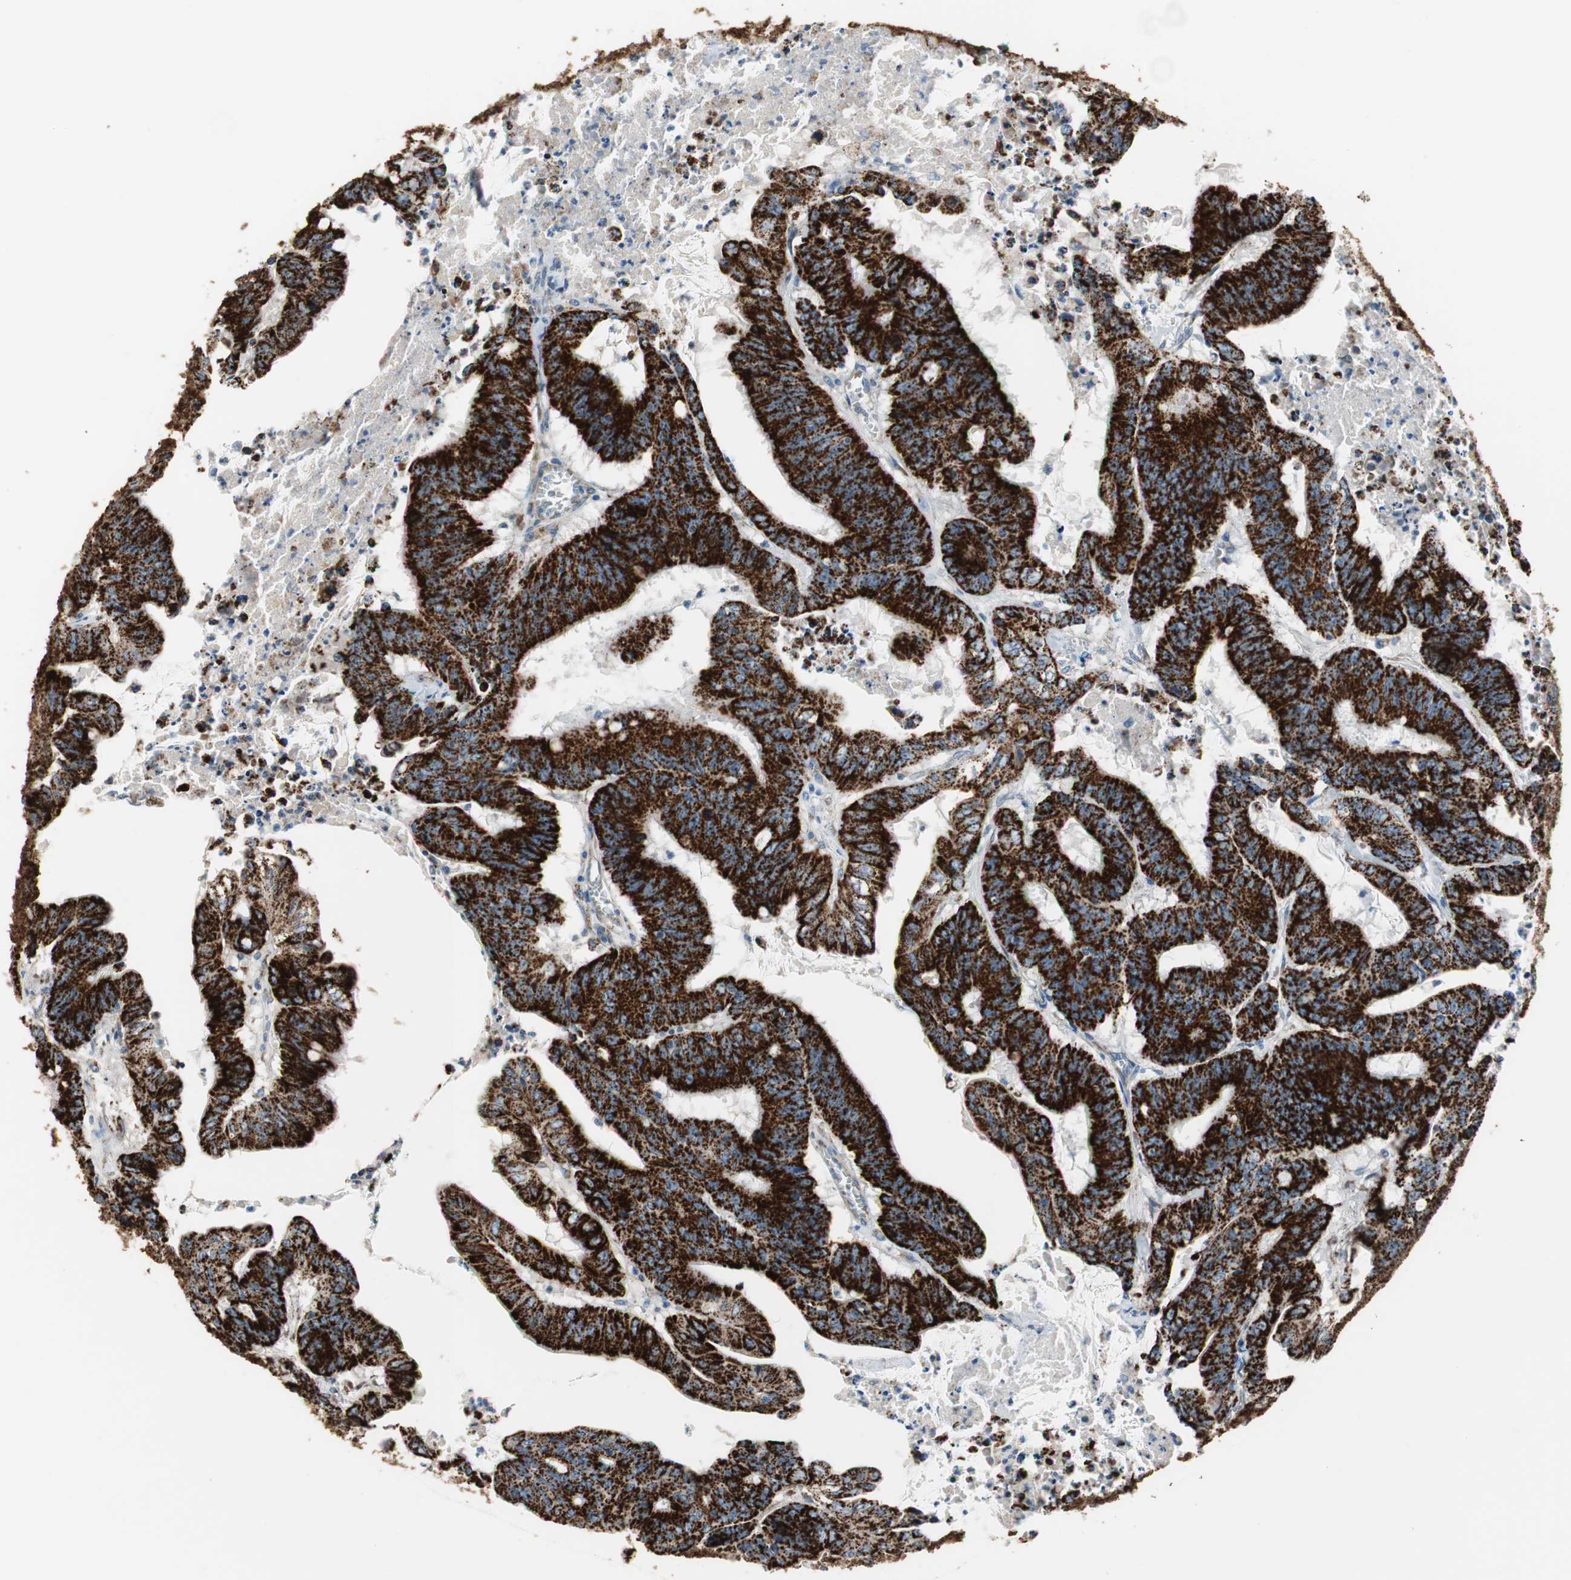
{"staining": {"intensity": "strong", "quantity": ">75%", "location": "cytoplasmic/membranous"}, "tissue": "colorectal cancer", "cell_type": "Tumor cells", "image_type": "cancer", "snomed": [{"axis": "morphology", "description": "Adenocarcinoma, NOS"}, {"axis": "topography", "description": "Colon"}], "caption": "High-power microscopy captured an immunohistochemistry photomicrograph of colorectal cancer (adenocarcinoma), revealing strong cytoplasmic/membranous expression in approximately >75% of tumor cells. (DAB (3,3'-diaminobenzidine) IHC, brown staining for protein, blue staining for nuclei).", "gene": "TST", "patient": {"sex": "male", "age": 45}}